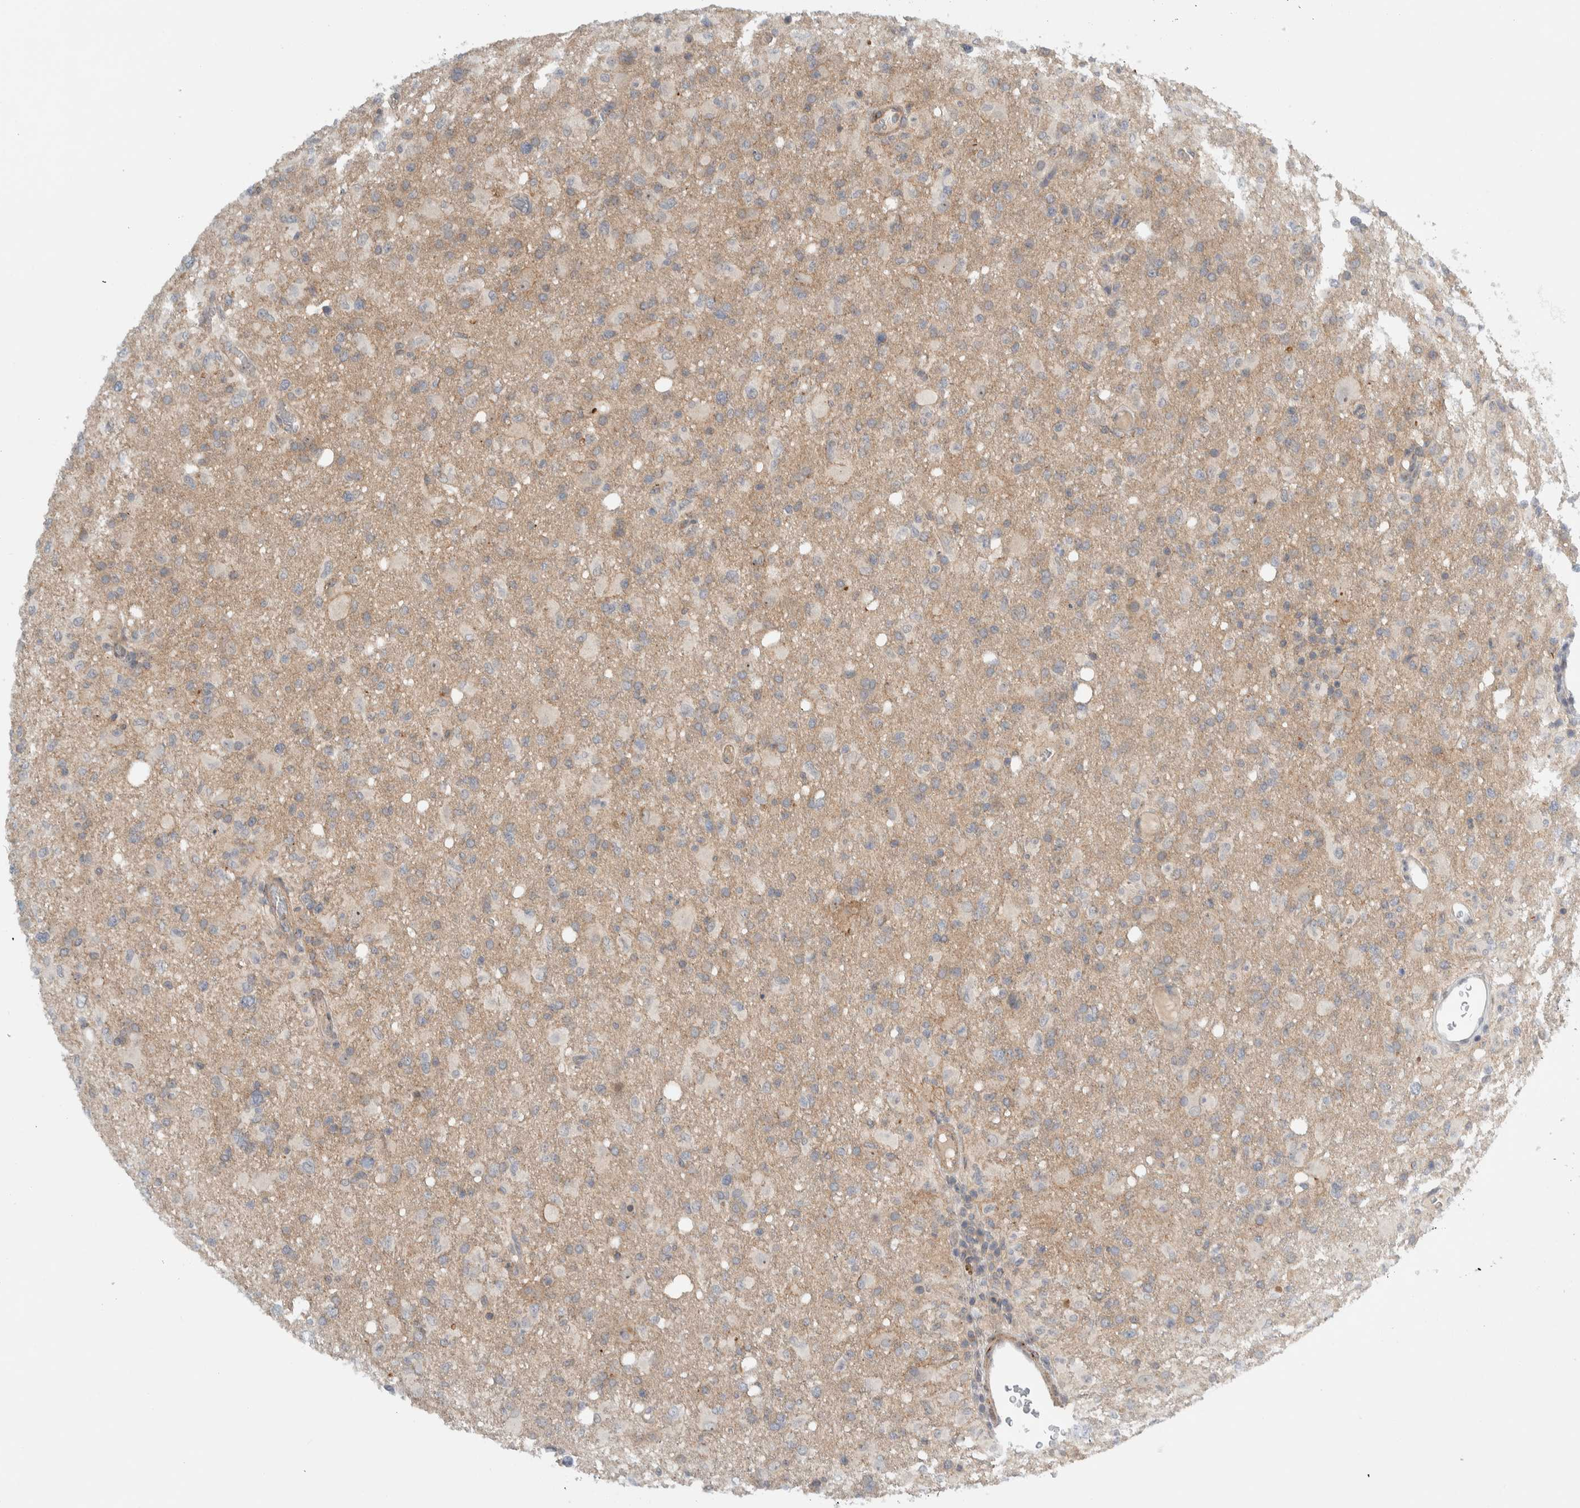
{"staining": {"intensity": "weak", "quantity": ">75%", "location": "cytoplasmic/membranous"}, "tissue": "glioma", "cell_type": "Tumor cells", "image_type": "cancer", "snomed": [{"axis": "morphology", "description": "Glioma, malignant, High grade"}, {"axis": "topography", "description": "Brain"}], "caption": "IHC of malignant glioma (high-grade) demonstrates low levels of weak cytoplasmic/membranous staining in approximately >75% of tumor cells. (DAB (3,3'-diaminobenzidine) IHC, brown staining for protein, blue staining for nuclei).", "gene": "MPRIP", "patient": {"sex": "female", "age": 57}}